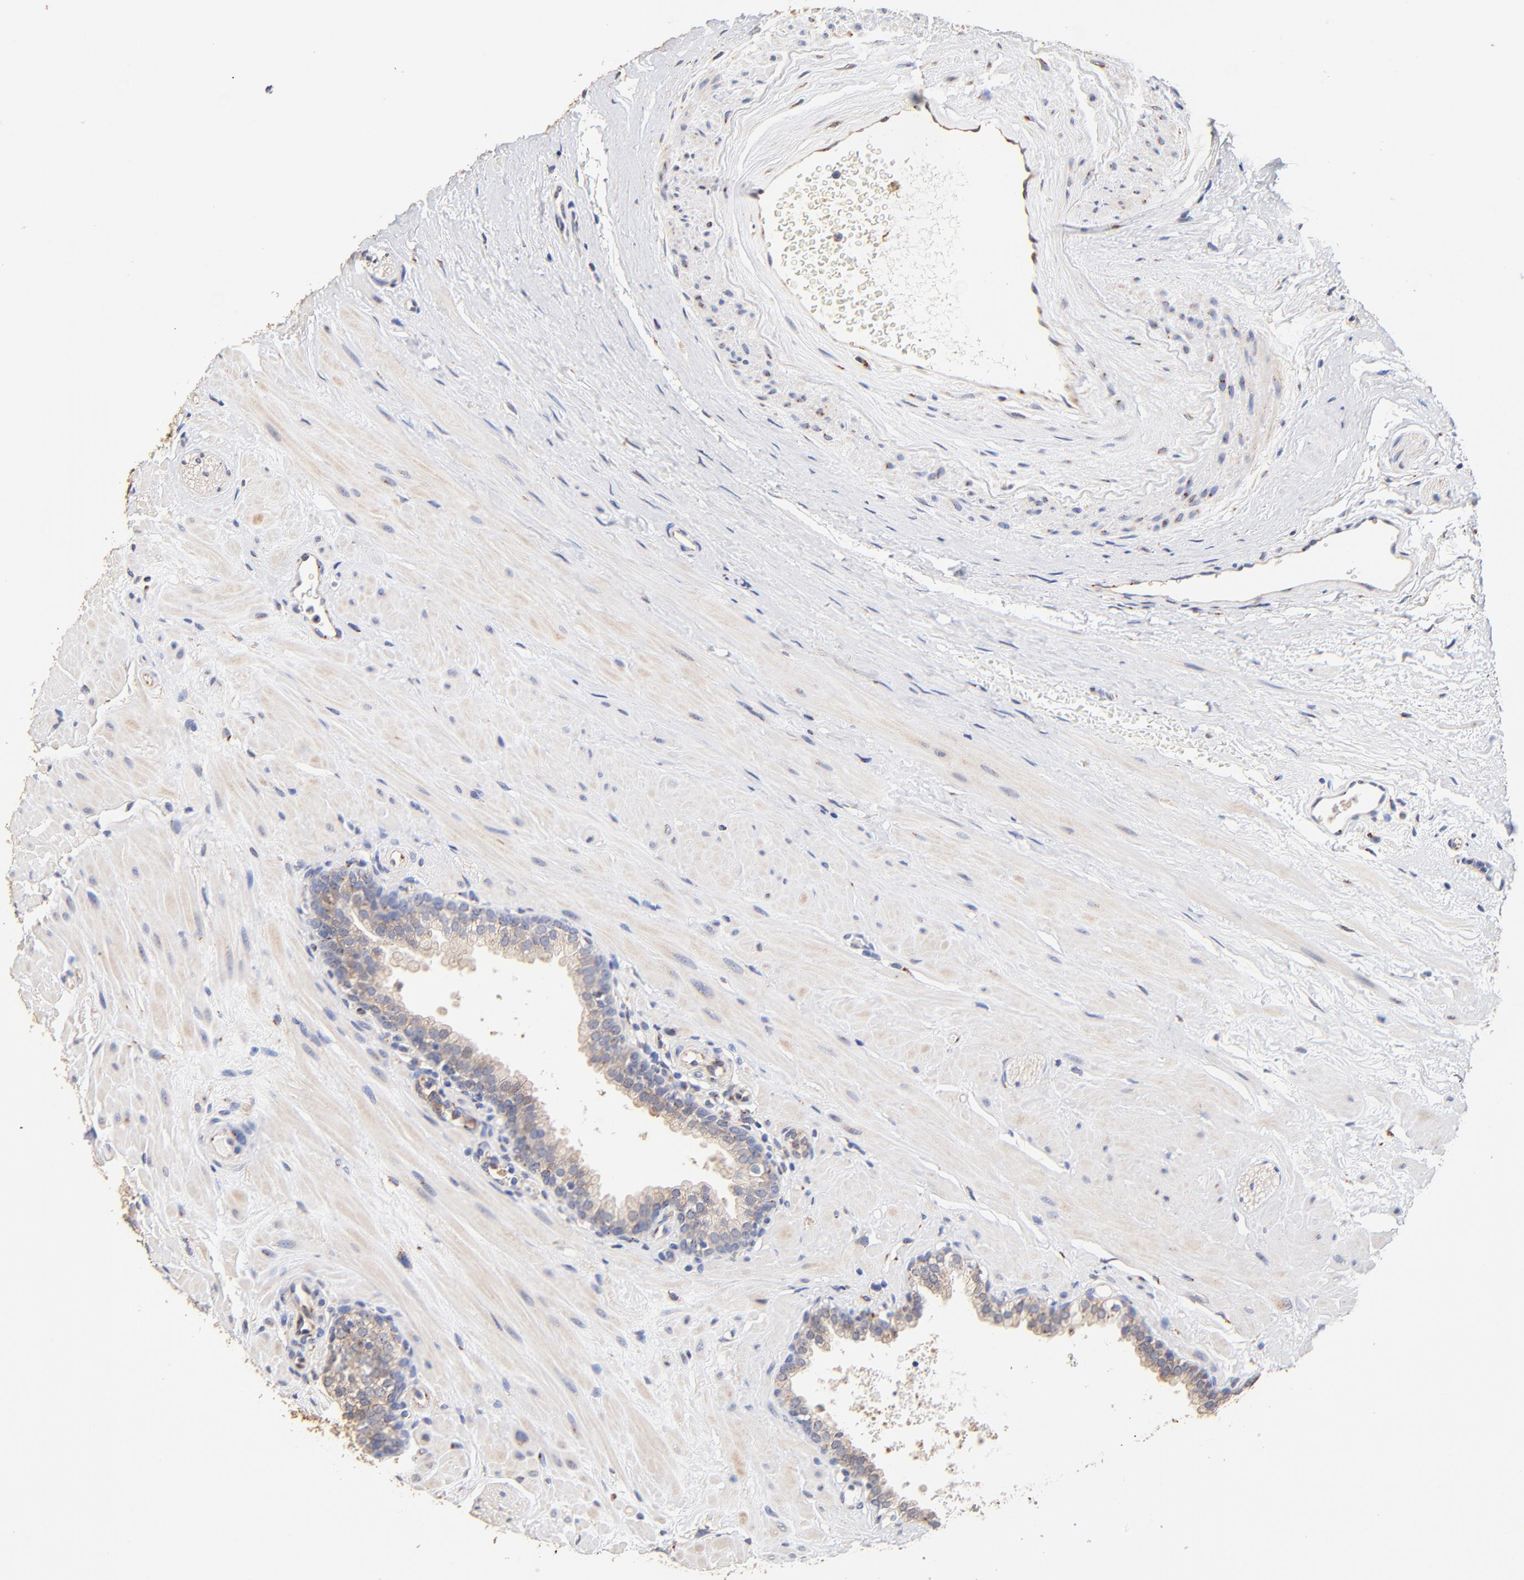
{"staining": {"intensity": "weak", "quantity": ">75%", "location": "cytoplasmic/membranous"}, "tissue": "prostate", "cell_type": "Glandular cells", "image_type": "normal", "snomed": [{"axis": "morphology", "description": "Normal tissue, NOS"}, {"axis": "topography", "description": "Prostate"}], "caption": "Prostate was stained to show a protein in brown. There is low levels of weak cytoplasmic/membranous staining in about >75% of glandular cells. The protein of interest is shown in brown color, while the nuclei are stained blue.", "gene": "FMNL3", "patient": {"sex": "male", "age": 60}}